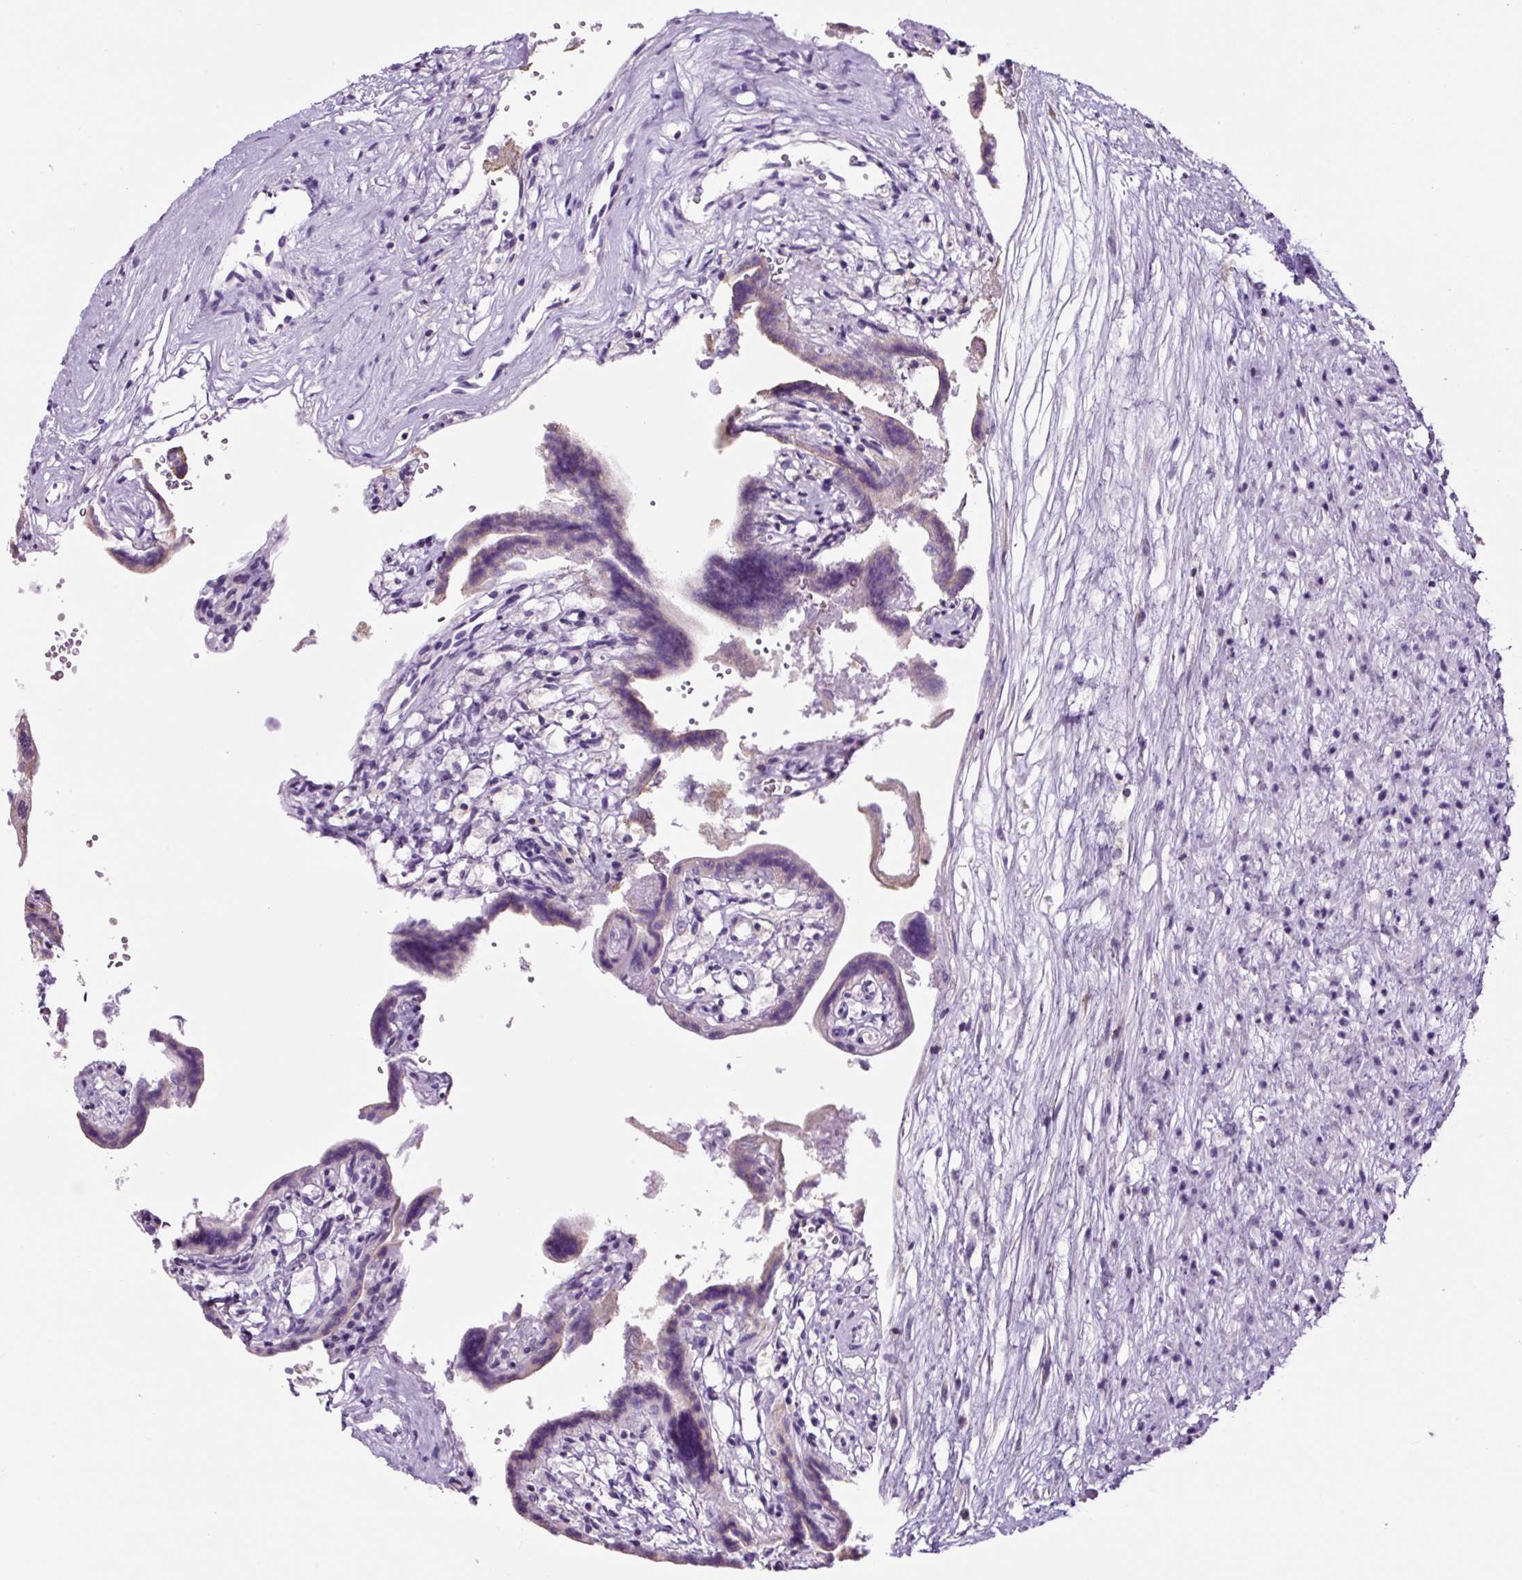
{"staining": {"intensity": "moderate", "quantity": "25%-75%", "location": "cytoplasmic/membranous"}, "tissue": "placenta", "cell_type": "Trophoblastic cells", "image_type": "normal", "snomed": [{"axis": "morphology", "description": "Normal tissue, NOS"}, {"axis": "topography", "description": "Placenta"}], "caption": "Moderate cytoplasmic/membranous staining for a protein is seen in approximately 25%-75% of trophoblastic cells of normal placenta using immunohistochemistry.", "gene": "GORASP1", "patient": {"sex": "female", "age": 37}}